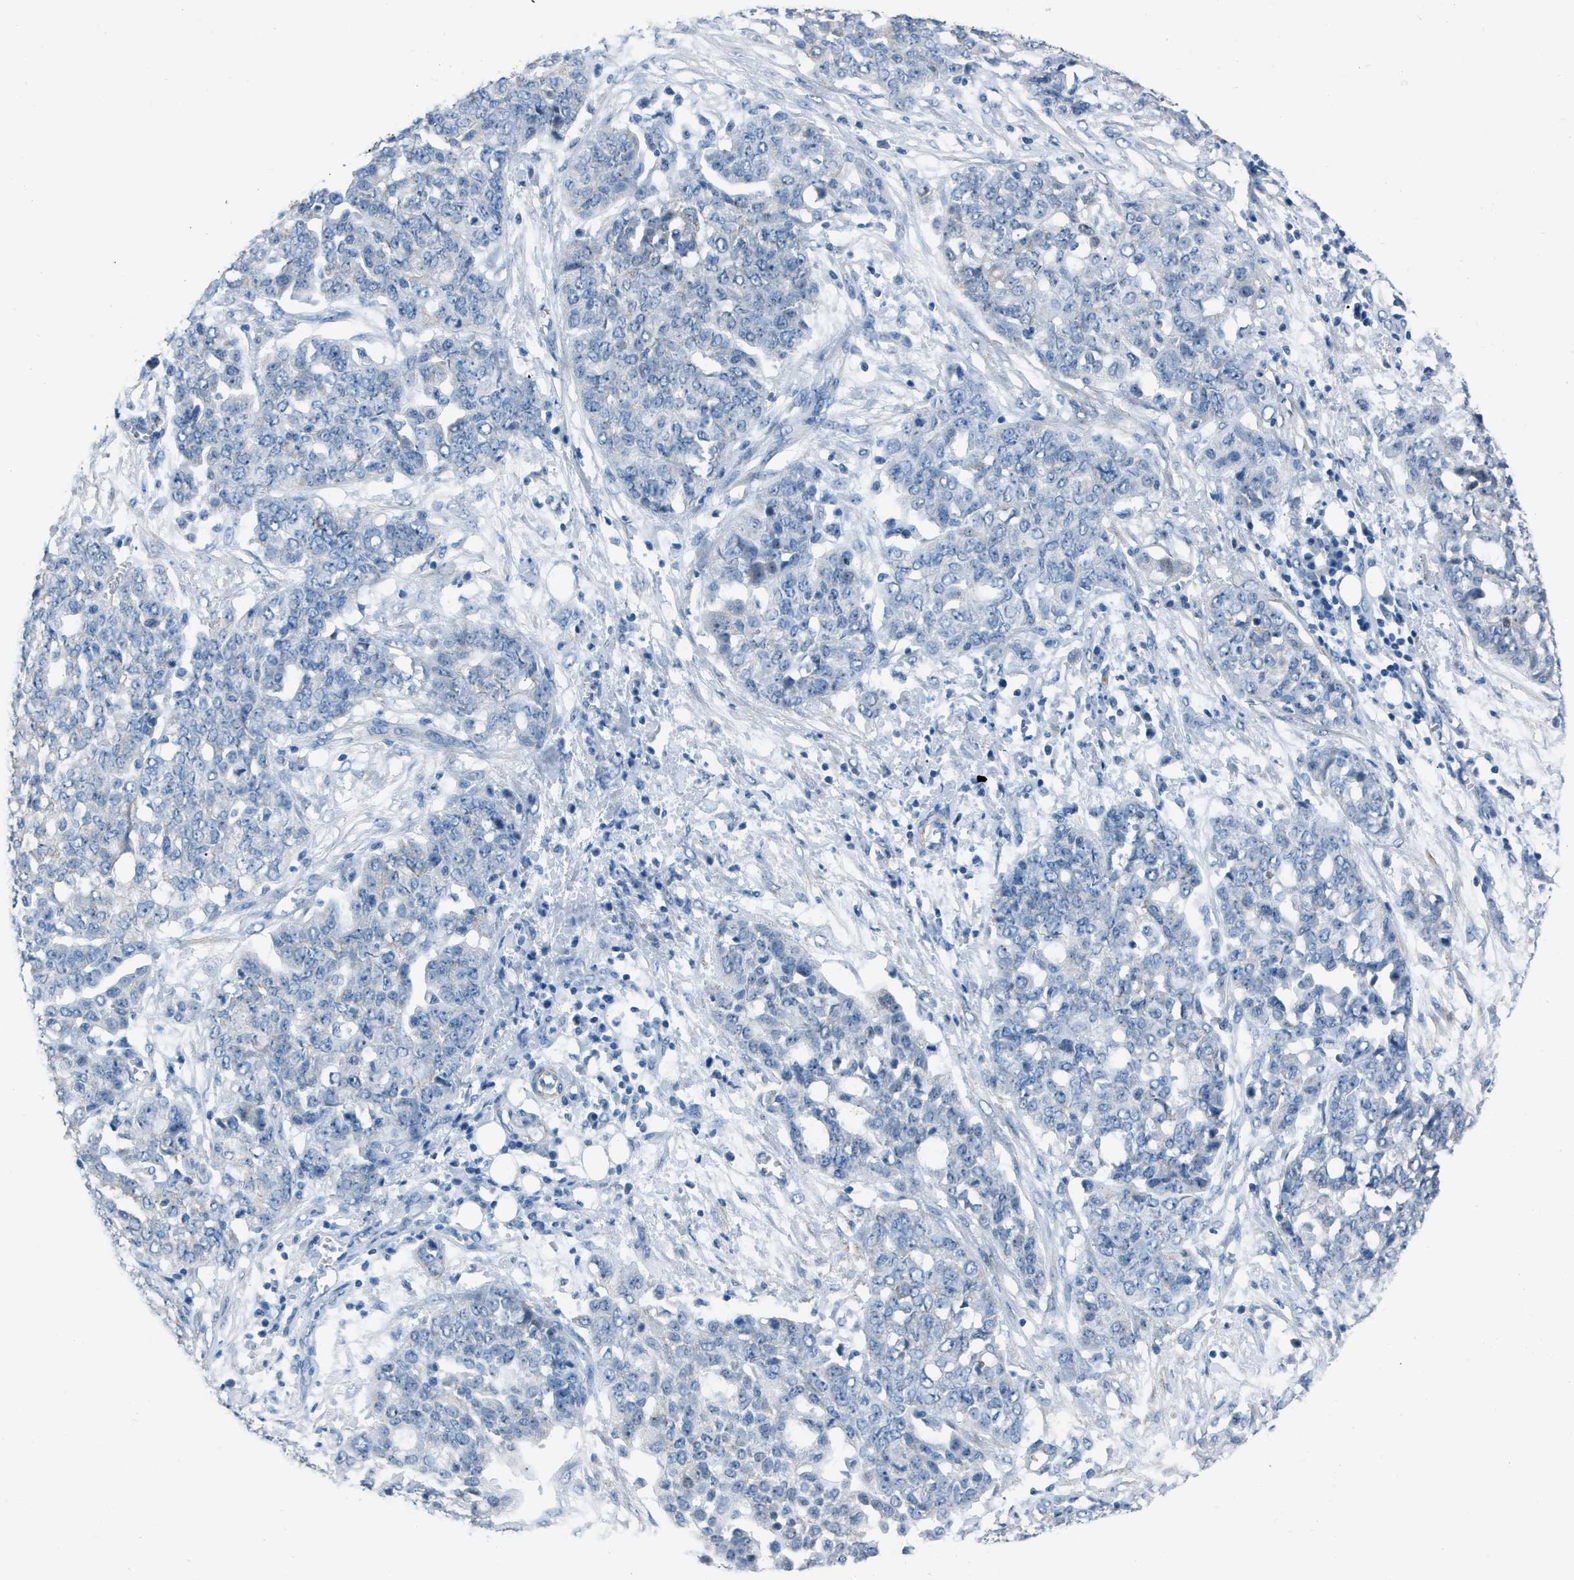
{"staining": {"intensity": "negative", "quantity": "none", "location": "none"}, "tissue": "ovarian cancer", "cell_type": "Tumor cells", "image_type": "cancer", "snomed": [{"axis": "morphology", "description": "Cystadenocarcinoma, serous, NOS"}, {"axis": "topography", "description": "Soft tissue"}, {"axis": "topography", "description": "Ovary"}], "caption": "IHC micrograph of ovarian serous cystadenocarcinoma stained for a protein (brown), which exhibits no positivity in tumor cells.", "gene": "SPATC1L", "patient": {"sex": "female", "age": 57}}